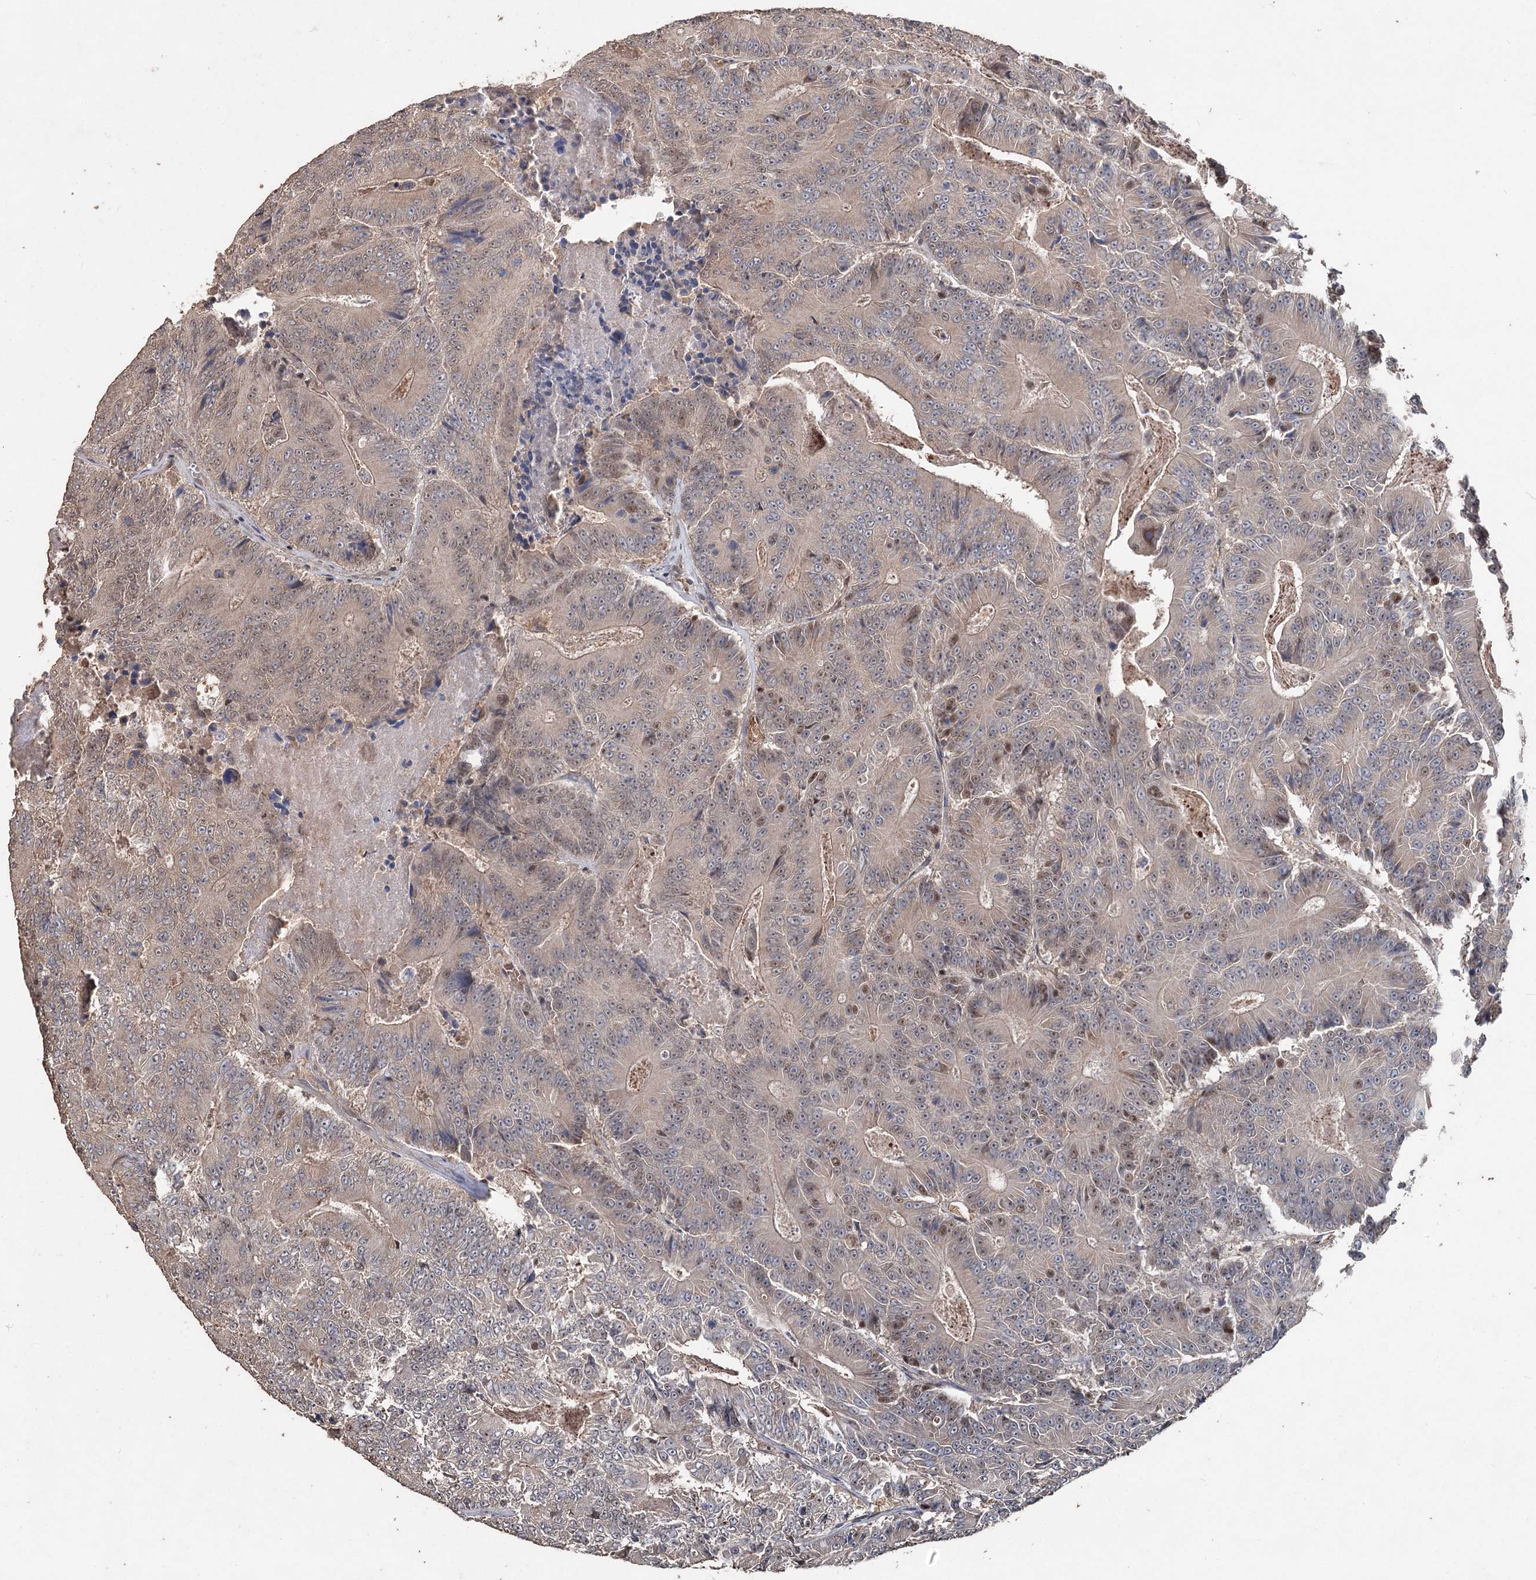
{"staining": {"intensity": "weak", "quantity": "<25%", "location": "nuclear"}, "tissue": "colorectal cancer", "cell_type": "Tumor cells", "image_type": "cancer", "snomed": [{"axis": "morphology", "description": "Adenocarcinoma, NOS"}, {"axis": "topography", "description": "Colon"}], "caption": "Adenocarcinoma (colorectal) was stained to show a protein in brown. There is no significant expression in tumor cells.", "gene": "FBXO7", "patient": {"sex": "male", "age": 83}}